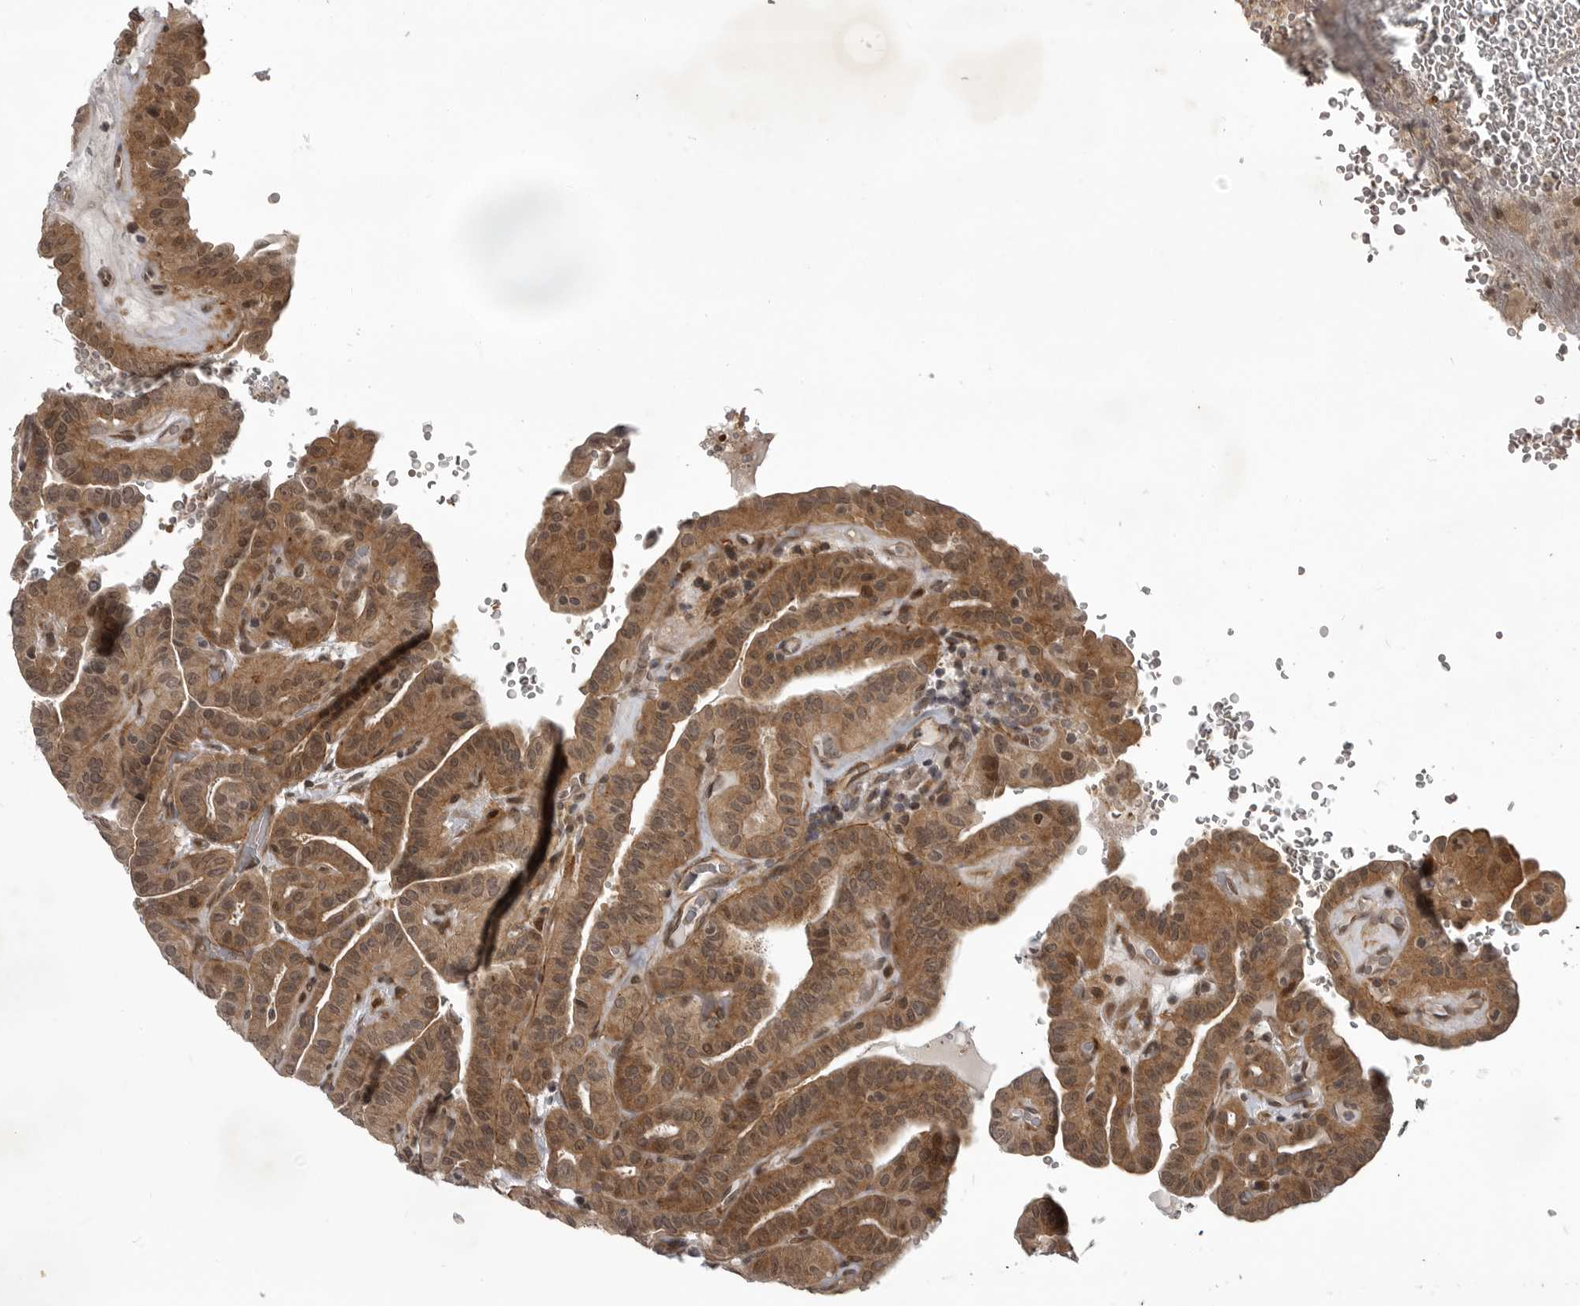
{"staining": {"intensity": "moderate", "quantity": ">75%", "location": "cytoplasmic/membranous"}, "tissue": "thyroid cancer", "cell_type": "Tumor cells", "image_type": "cancer", "snomed": [{"axis": "morphology", "description": "Papillary adenocarcinoma, NOS"}, {"axis": "topography", "description": "Thyroid gland"}], "caption": "About >75% of tumor cells in human thyroid papillary adenocarcinoma demonstrate moderate cytoplasmic/membranous protein staining as visualized by brown immunohistochemical staining.", "gene": "SNX16", "patient": {"sex": "male", "age": 77}}